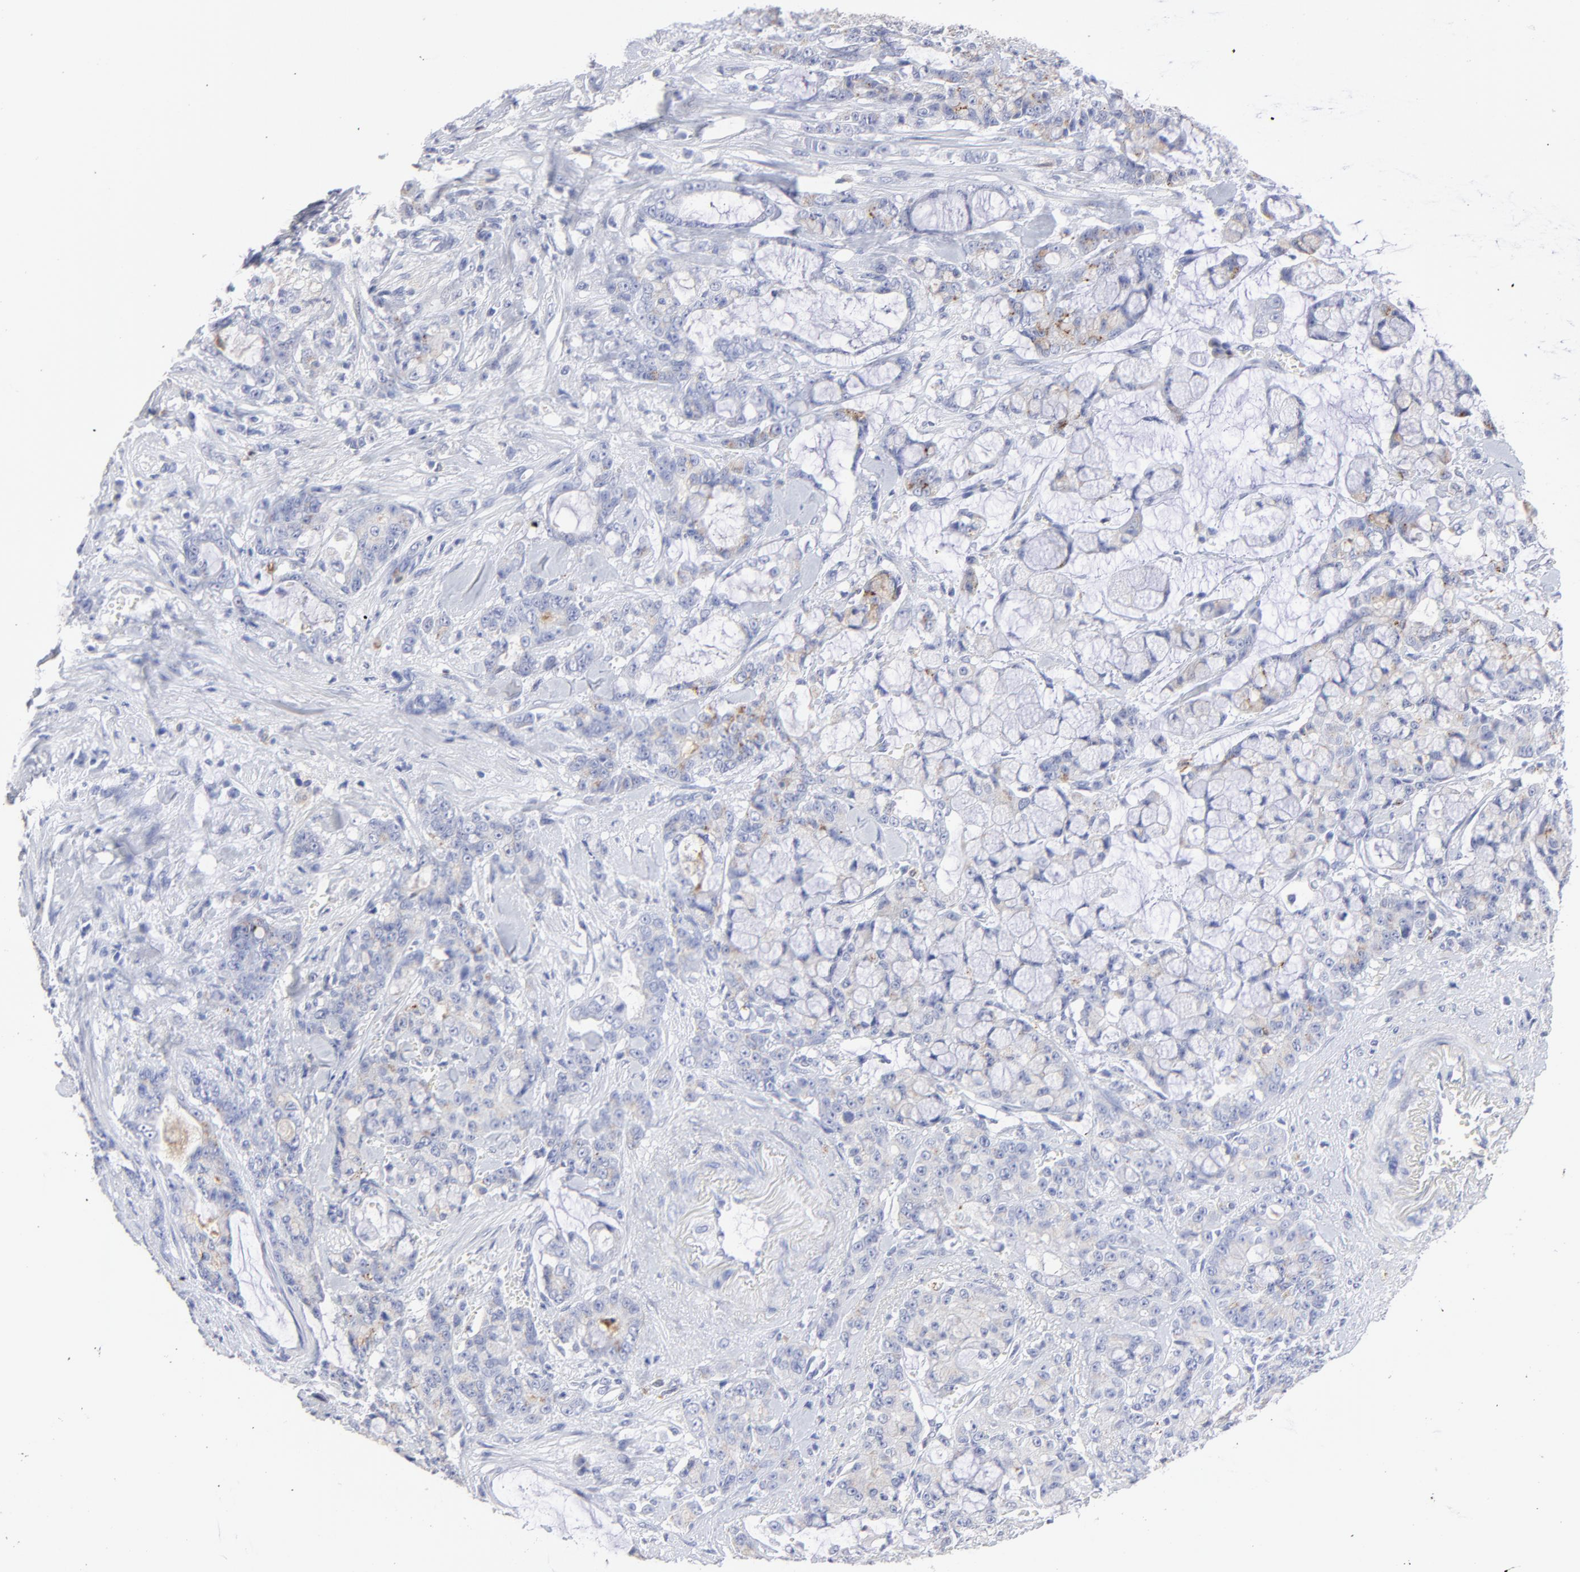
{"staining": {"intensity": "moderate", "quantity": "<25%", "location": "cytoplasmic/membranous"}, "tissue": "pancreatic cancer", "cell_type": "Tumor cells", "image_type": "cancer", "snomed": [{"axis": "morphology", "description": "Adenocarcinoma, NOS"}, {"axis": "topography", "description": "Pancreas"}], "caption": "Immunohistochemistry photomicrograph of human pancreatic adenocarcinoma stained for a protein (brown), which displays low levels of moderate cytoplasmic/membranous expression in about <25% of tumor cells.", "gene": "SMARCA1", "patient": {"sex": "female", "age": 73}}